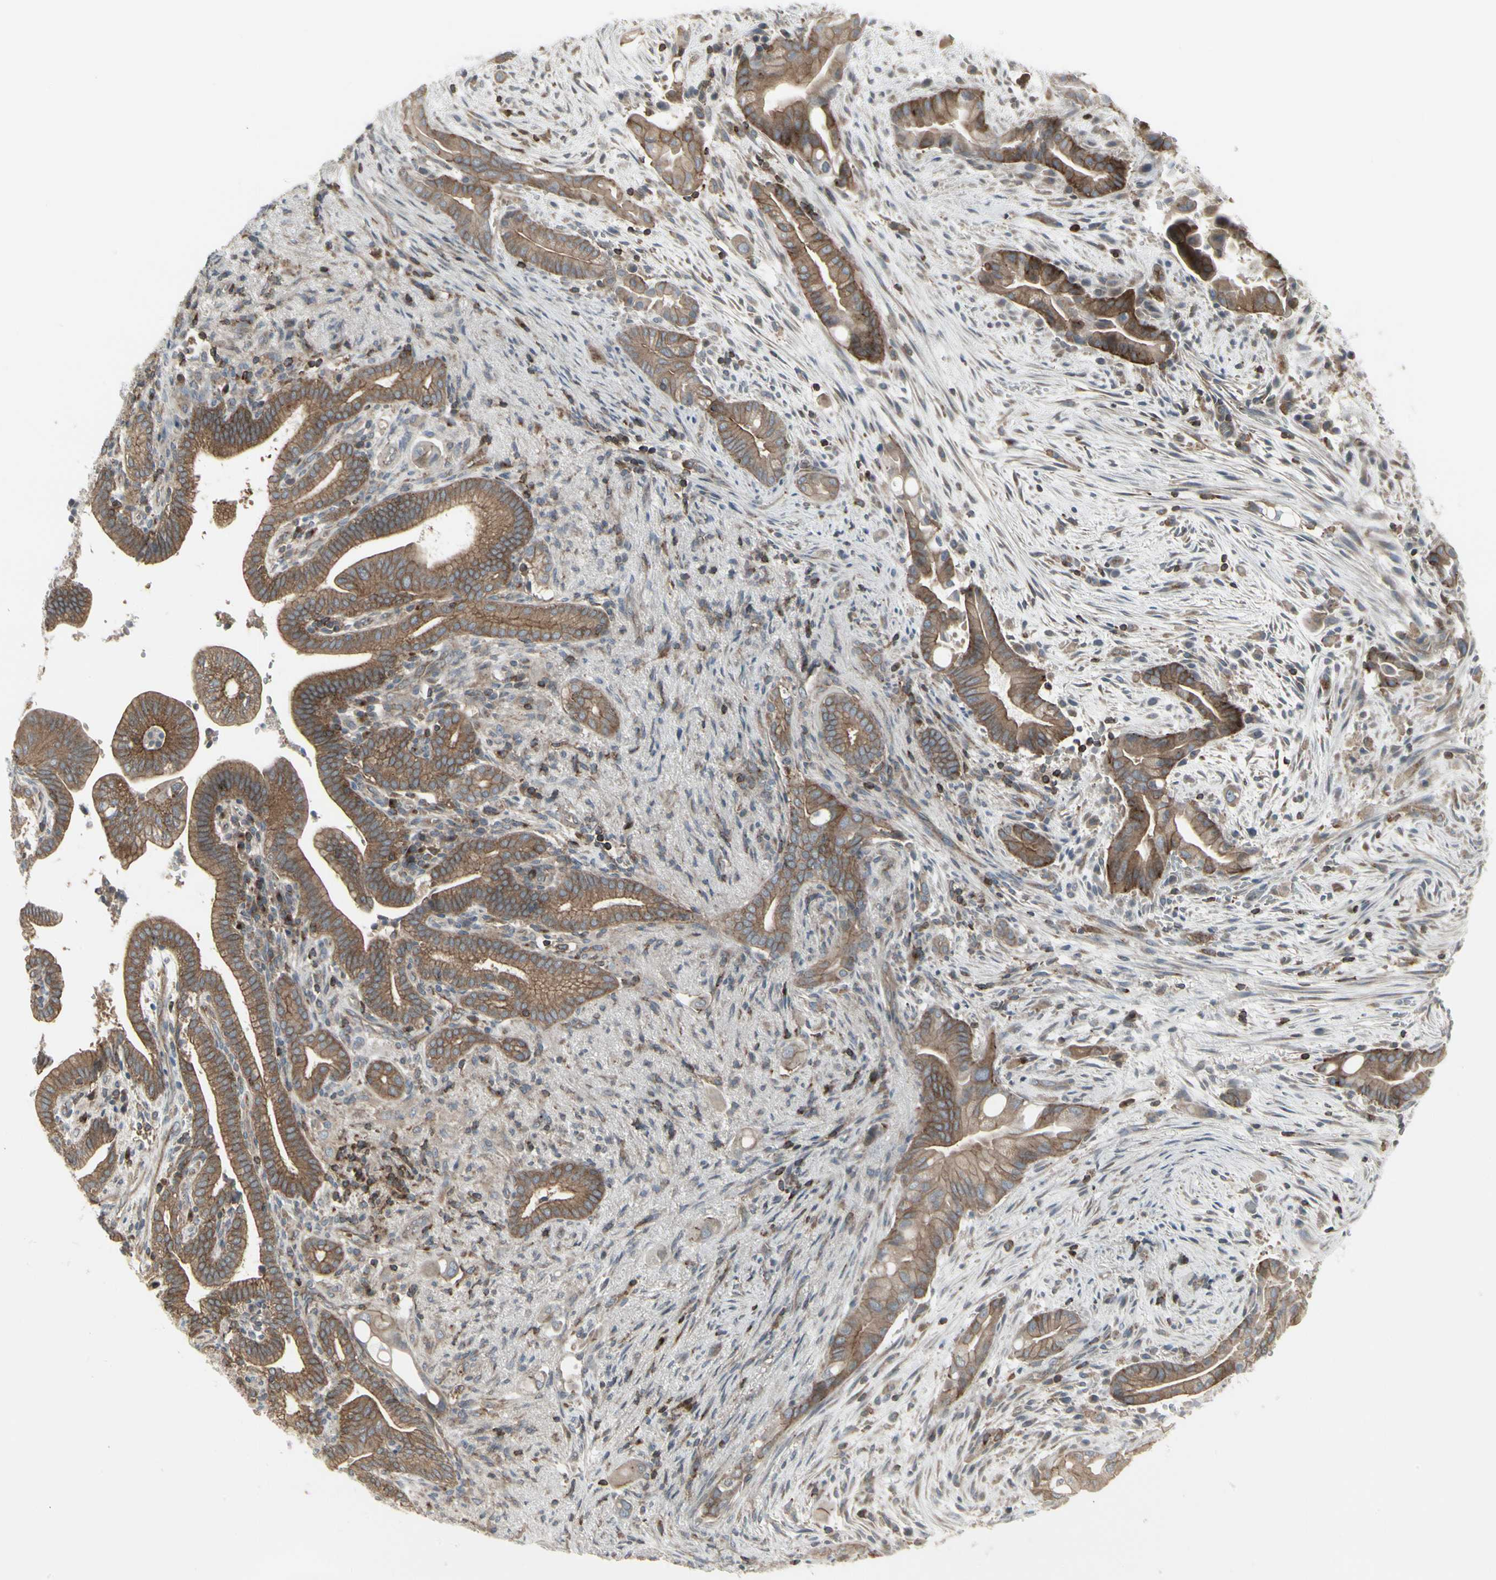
{"staining": {"intensity": "moderate", "quantity": ">75%", "location": "cytoplasmic/membranous"}, "tissue": "liver cancer", "cell_type": "Tumor cells", "image_type": "cancer", "snomed": [{"axis": "morphology", "description": "Cholangiocarcinoma"}, {"axis": "topography", "description": "Liver"}], "caption": "IHC image of human liver cholangiocarcinoma stained for a protein (brown), which reveals medium levels of moderate cytoplasmic/membranous positivity in approximately >75% of tumor cells.", "gene": "EPS15", "patient": {"sex": "female", "age": 68}}